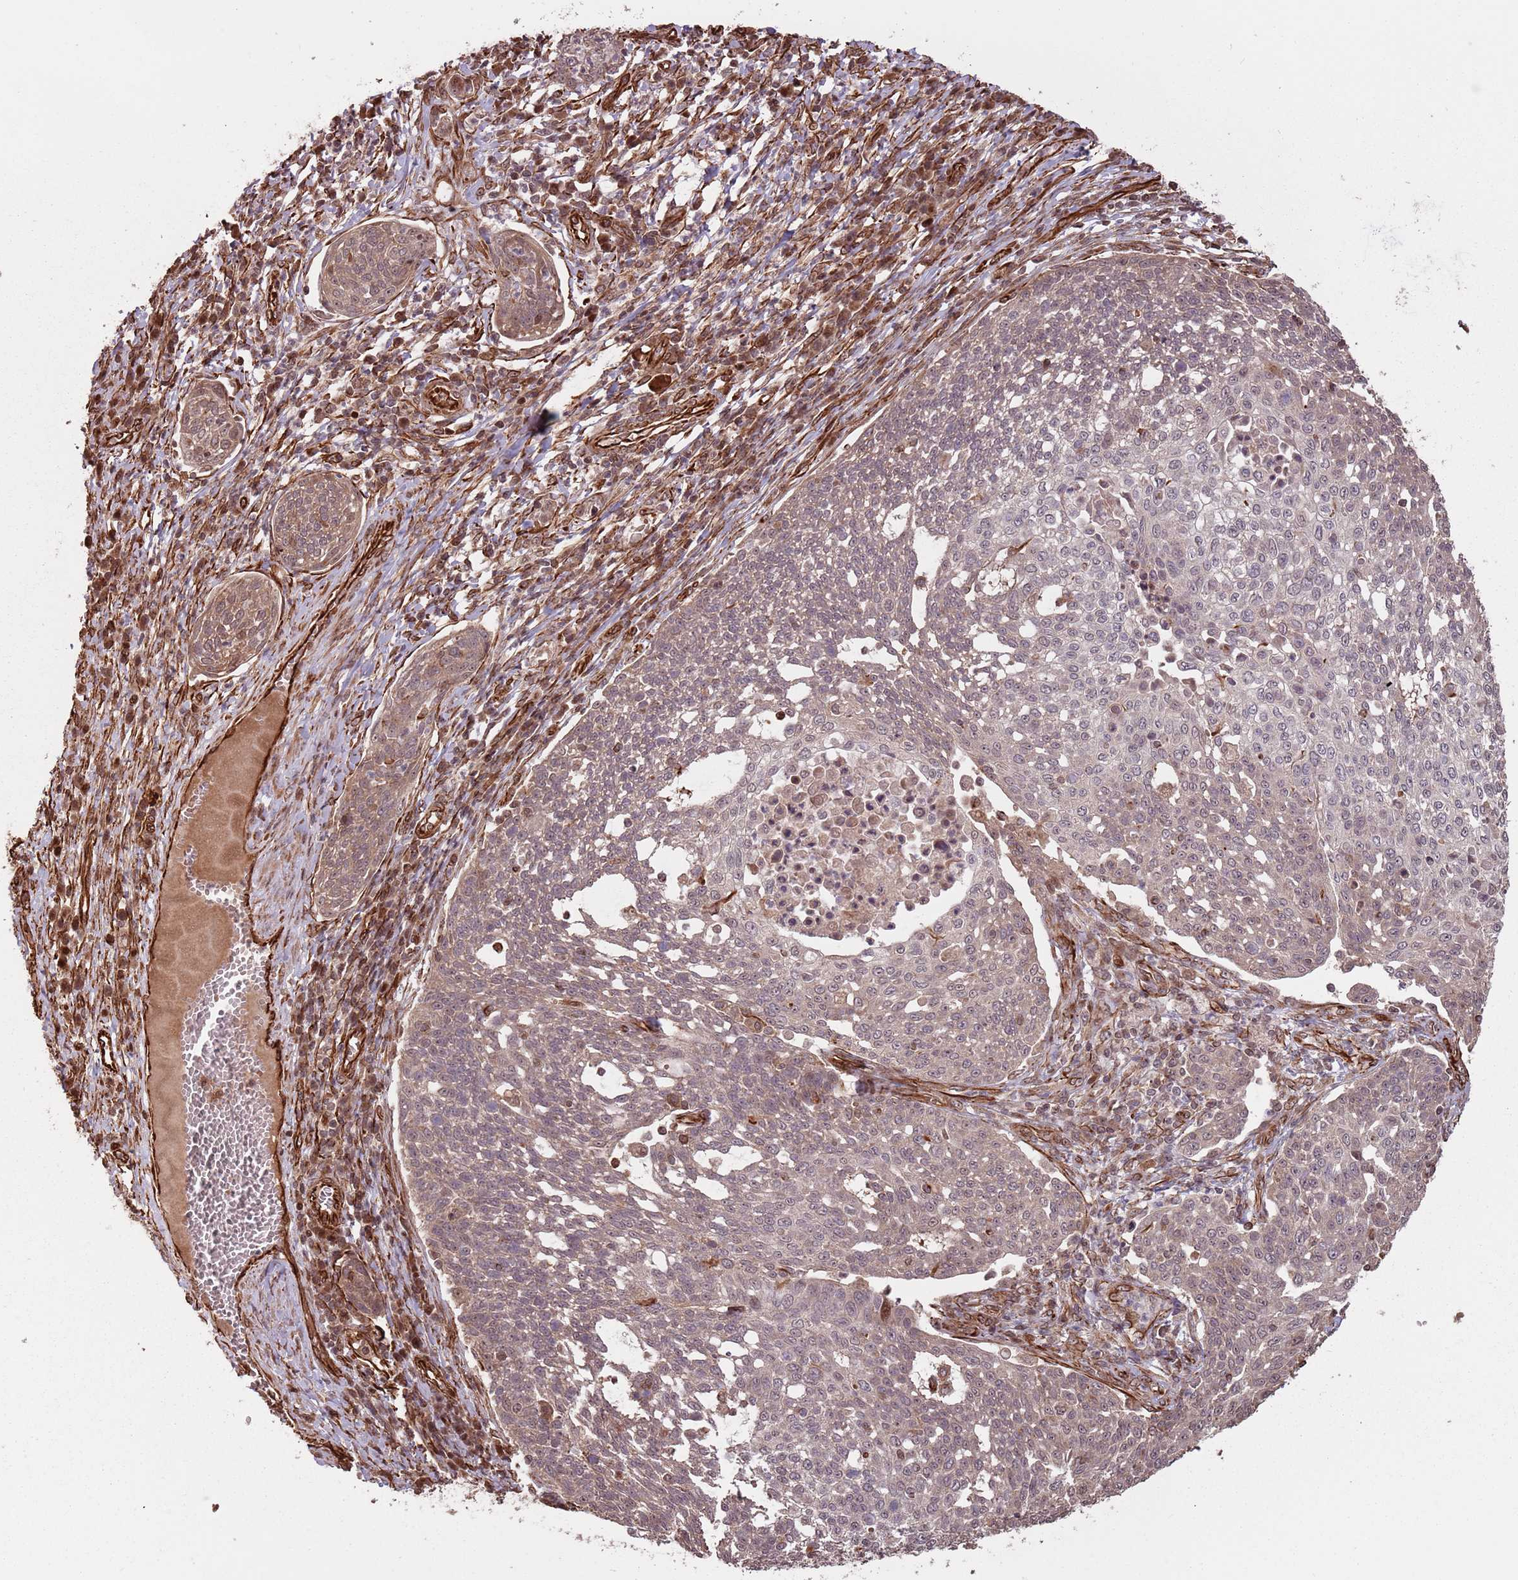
{"staining": {"intensity": "weak", "quantity": "25%-75%", "location": "cytoplasmic/membranous,nuclear"}, "tissue": "cervical cancer", "cell_type": "Tumor cells", "image_type": "cancer", "snomed": [{"axis": "morphology", "description": "Squamous cell carcinoma, NOS"}, {"axis": "topography", "description": "Cervix"}], "caption": "Immunohistochemistry photomicrograph of cervical cancer stained for a protein (brown), which shows low levels of weak cytoplasmic/membranous and nuclear positivity in approximately 25%-75% of tumor cells.", "gene": "ADAMTS3", "patient": {"sex": "female", "age": 34}}